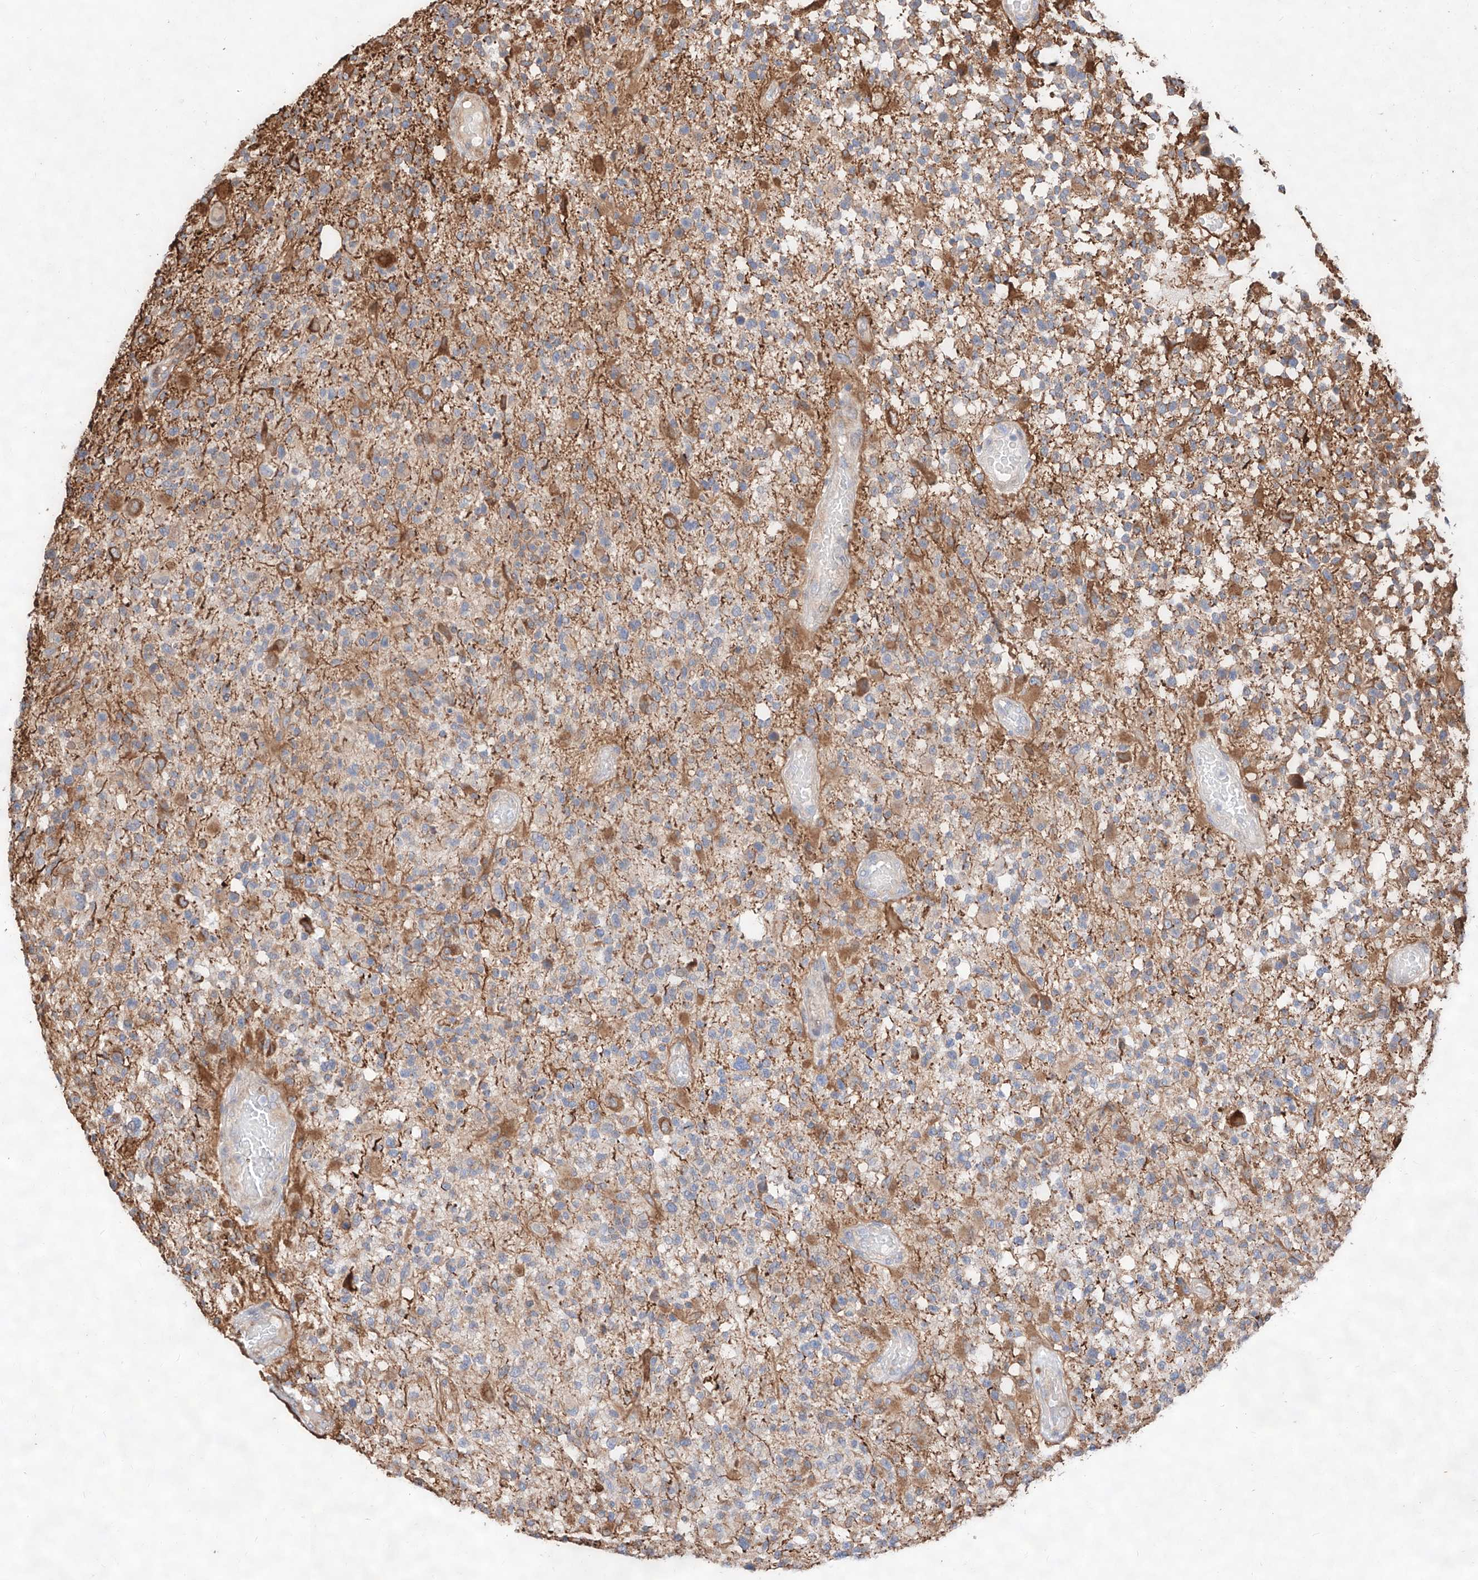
{"staining": {"intensity": "moderate", "quantity": "25%-75%", "location": "cytoplasmic/membranous"}, "tissue": "glioma", "cell_type": "Tumor cells", "image_type": "cancer", "snomed": [{"axis": "morphology", "description": "Glioma, malignant, High grade"}, {"axis": "morphology", "description": "Glioblastoma, NOS"}, {"axis": "topography", "description": "Brain"}], "caption": "Malignant glioma (high-grade) tissue exhibits moderate cytoplasmic/membranous positivity in approximately 25%-75% of tumor cells The staining was performed using DAB (3,3'-diaminobenzidine) to visualize the protein expression in brown, while the nuclei were stained in blue with hematoxylin (Magnification: 20x).", "gene": "ATP9B", "patient": {"sex": "male", "age": 60}}